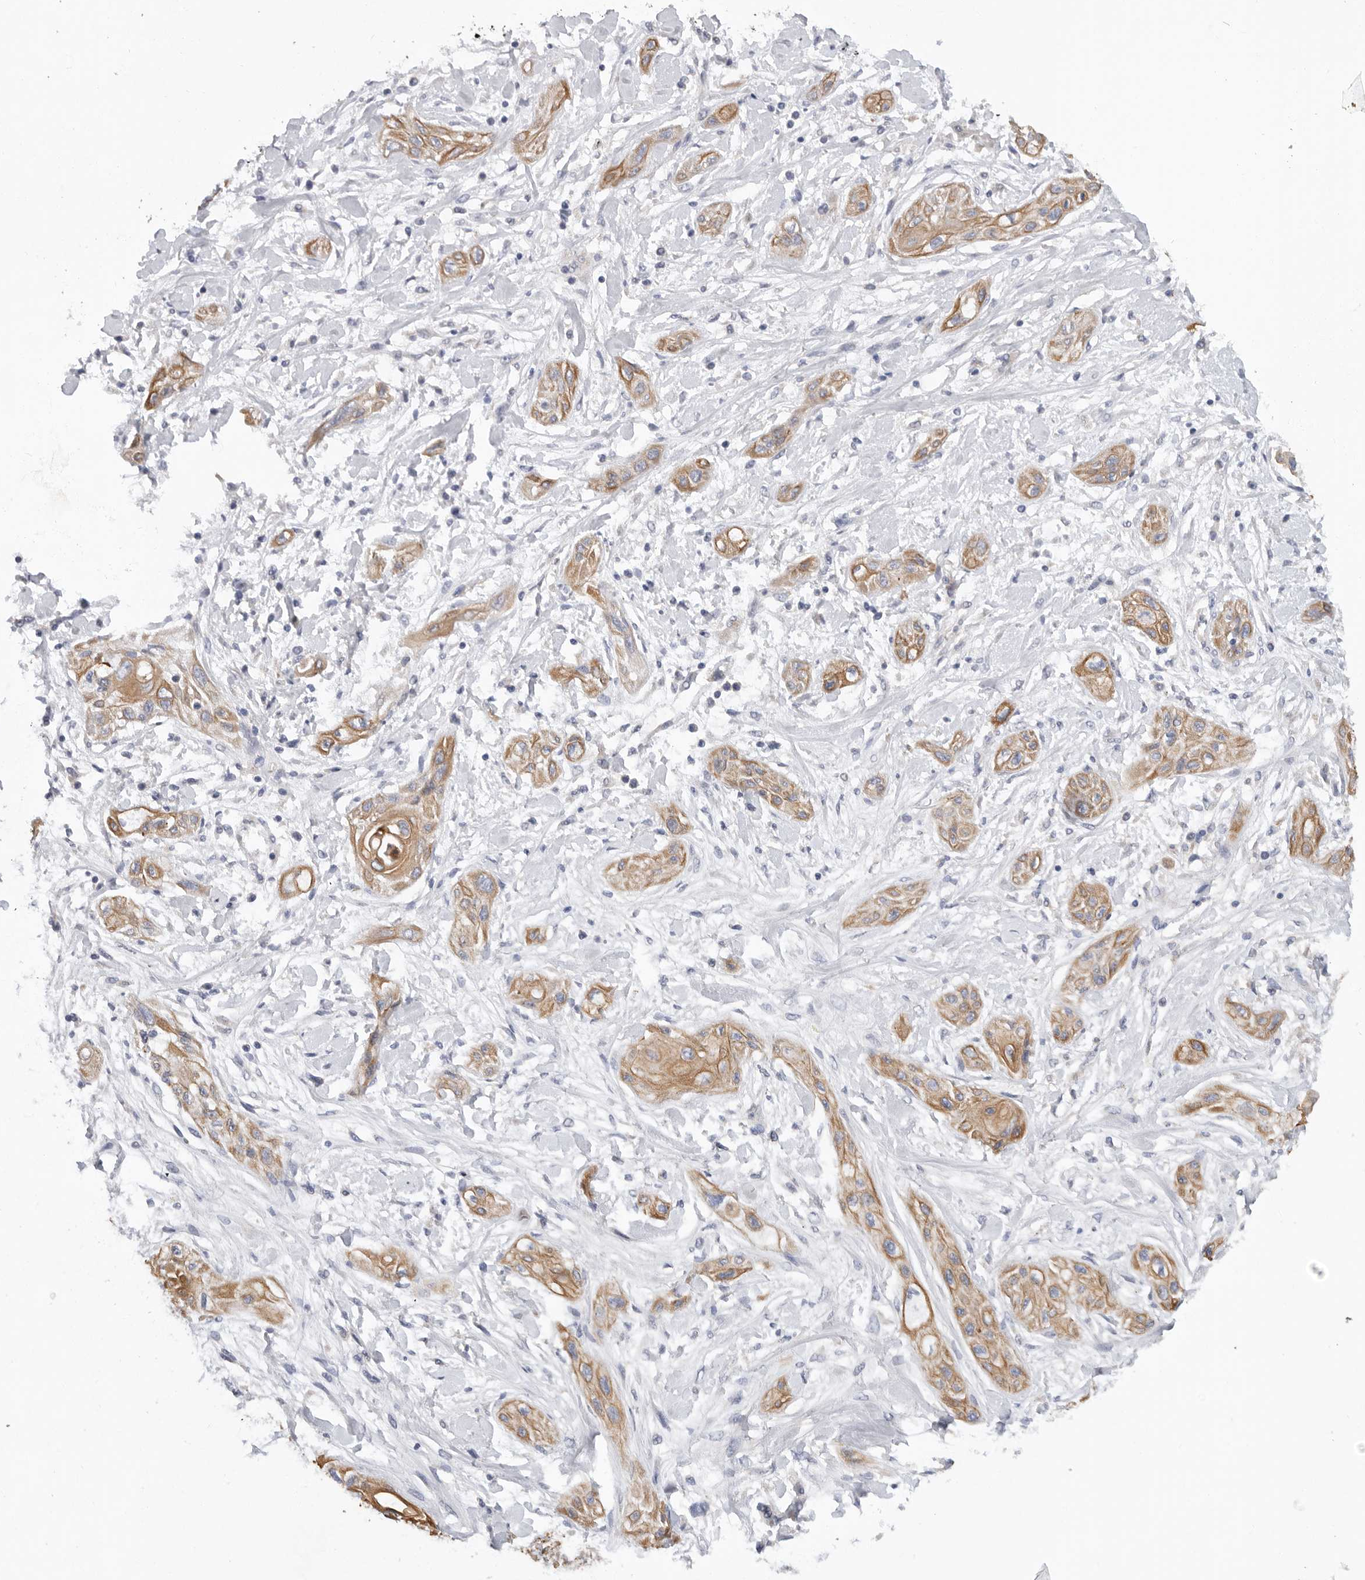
{"staining": {"intensity": "moderate", "quantity": ">75%", "location": "cytoplasmic/membranous"}, "tissue": "lung cancer", "cell_type": "Tumor cells", "image_type": "cancer", "snomed": [{"axis": "morphology", "description": "Squamous cell carcinoma, NOS"}, {"axis": "topography", "description": "Lung"}], "caption": "The immunohistochemical stain highlights moderate cytoplasmic/membranous expression in tumor cells of squamous cell carcinoma (lung) tissue.", "gene": "MTFR1L", "patient": {"sex": "female", "age": 47}}